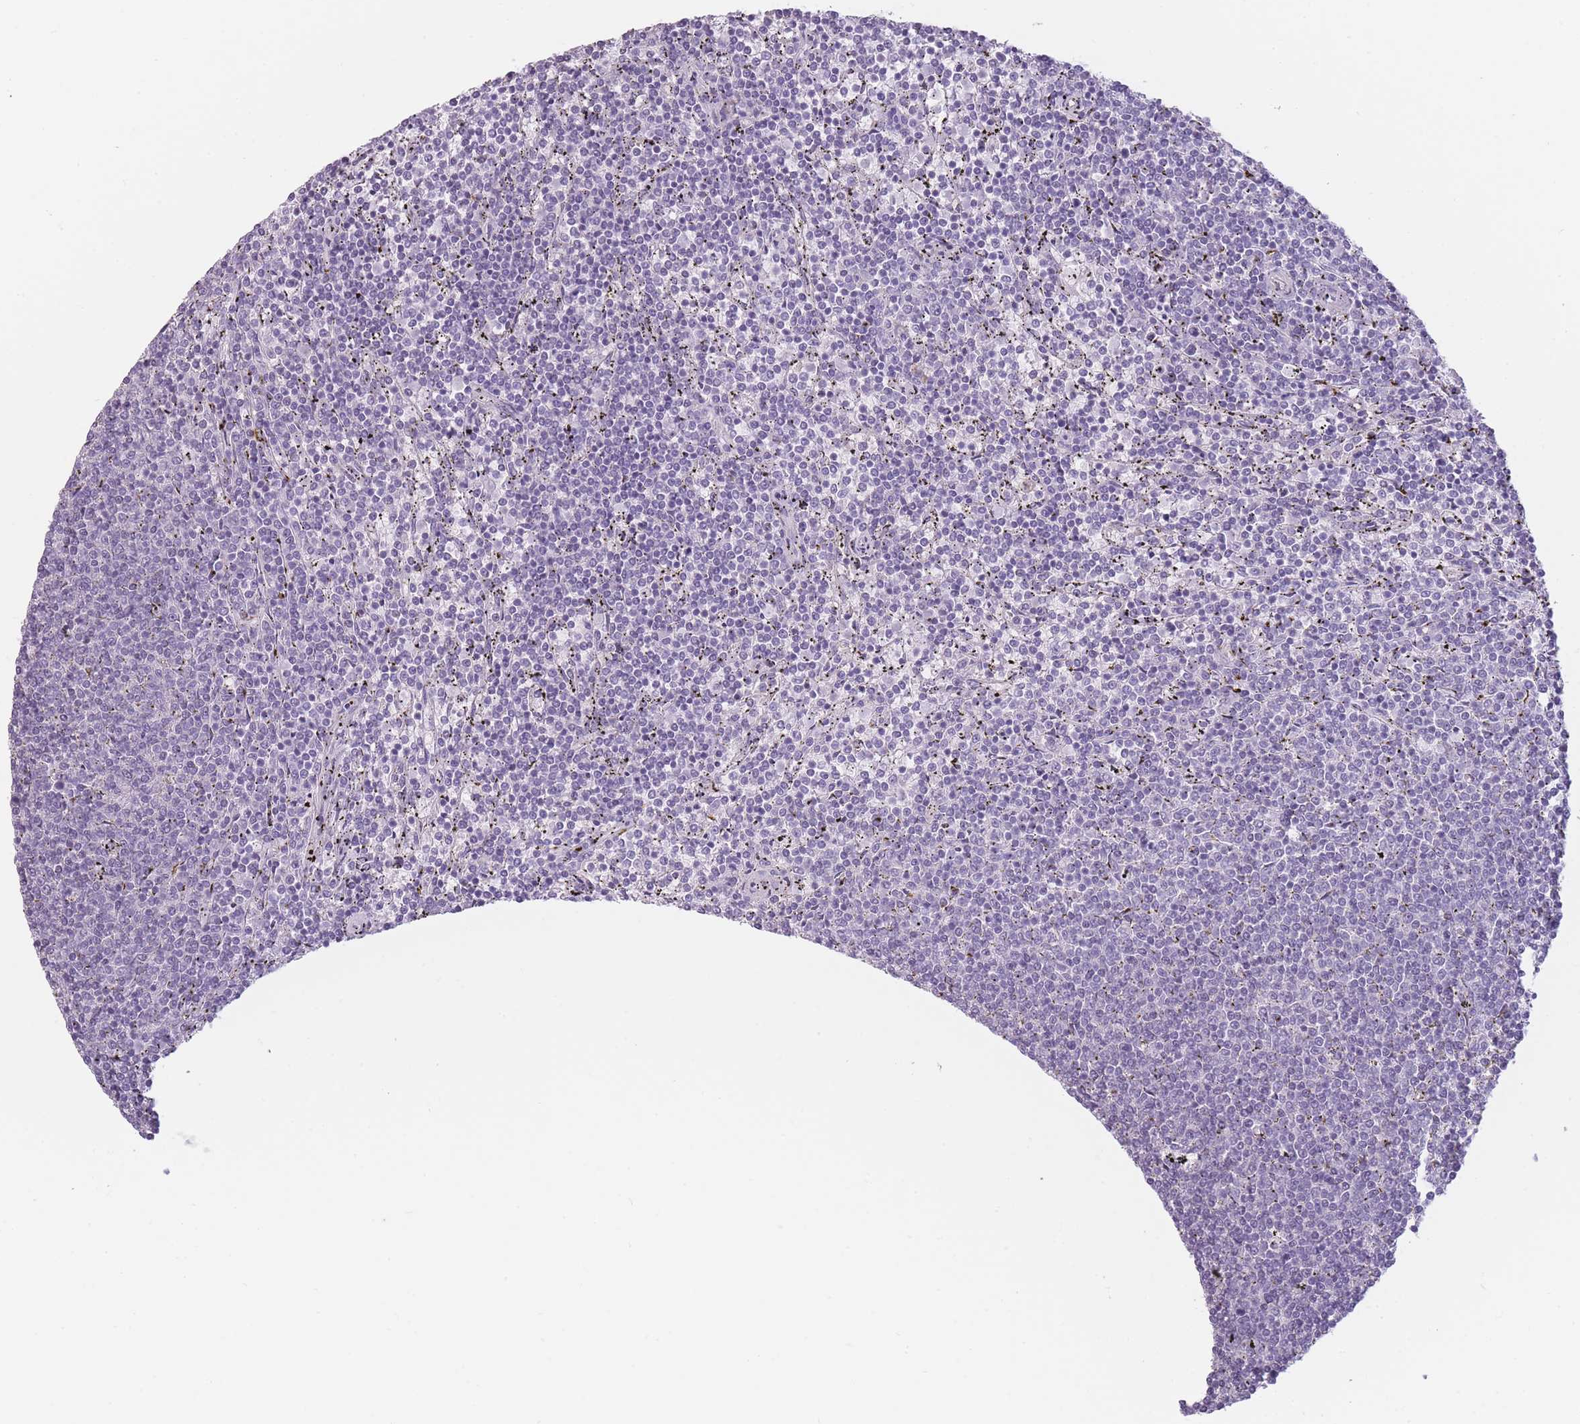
{"staining": {"intensity": "negative", "quantity": "none", "location": "none"}, "tissue": "lymphoma", "cell_type": "Tumor cells", "image_type": "cancer", "snomed": [{"axis": "morphology", "description": "Malignant lymphoma, non-Hodgkin's type, Low grade"}, {"axis": "topography", "description": "Spleen"}], "caption": "Protein analysis of malignant lymphoma, non-Hodgkin's type (low-grade) demonstrates no significant expression in tumor cells.", "gene": "TMEM236", "patient": {"sex": "female", "age": 50}}